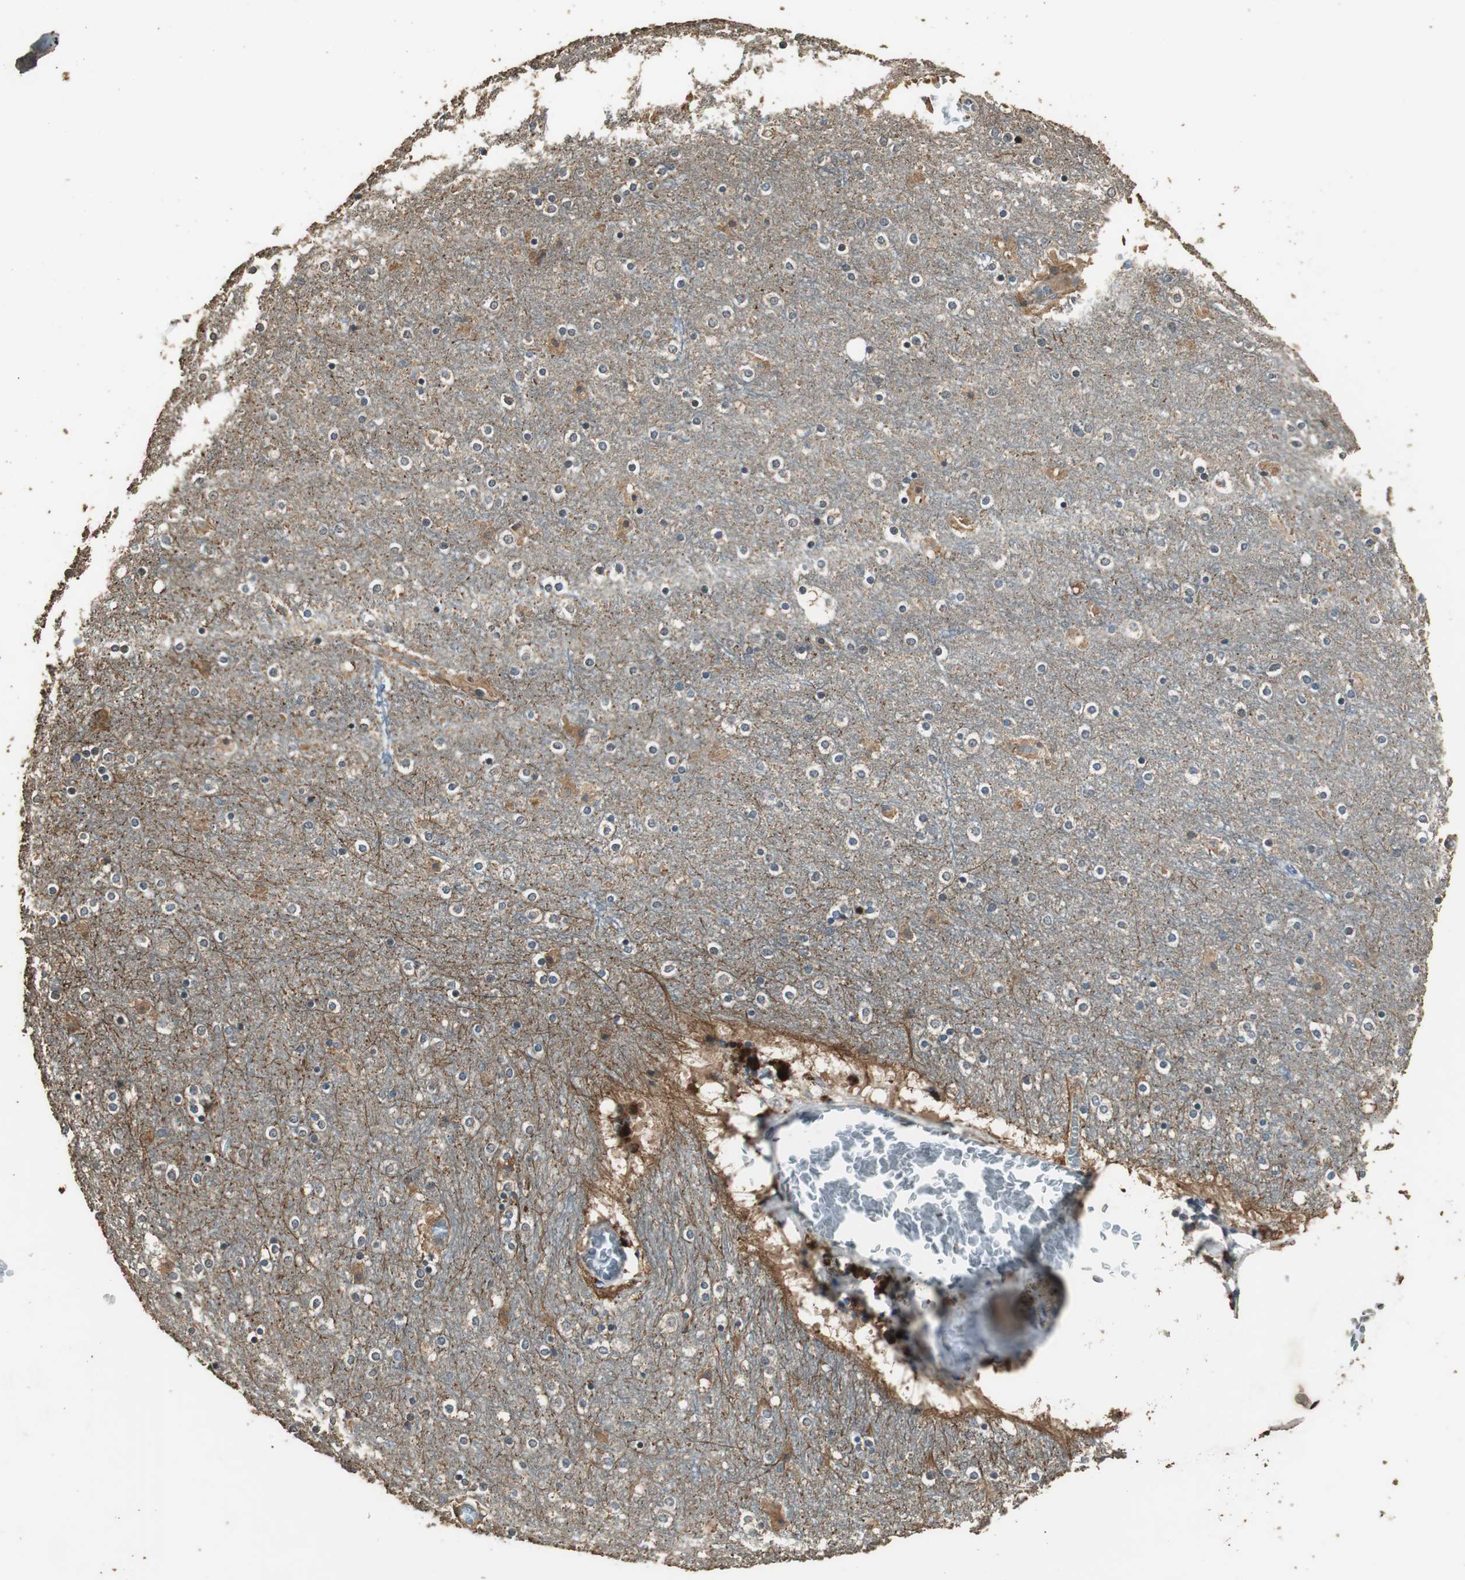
{"staining": {"intensity": "weak", "quantity": "25%-75%", "location": "cytoplasmic/membranous"}, "tissue": "cerebral cortex", "cell_type": "Endothelial cells", "image_type": "normal", "snomed": [{"axis": "morphology", "description": "Normal tissue, NOS"}, {"axis": "topography", "description": "Cerebral cortex"}], "caption": "Cerebral cortex stained with immunohistochemistry shows weak cytoplasmic/membranous expression in about 25%-75% of endothelial cells.", "gene": "TMPRSS4", "patient": {"sex": "female", "age": 54}}